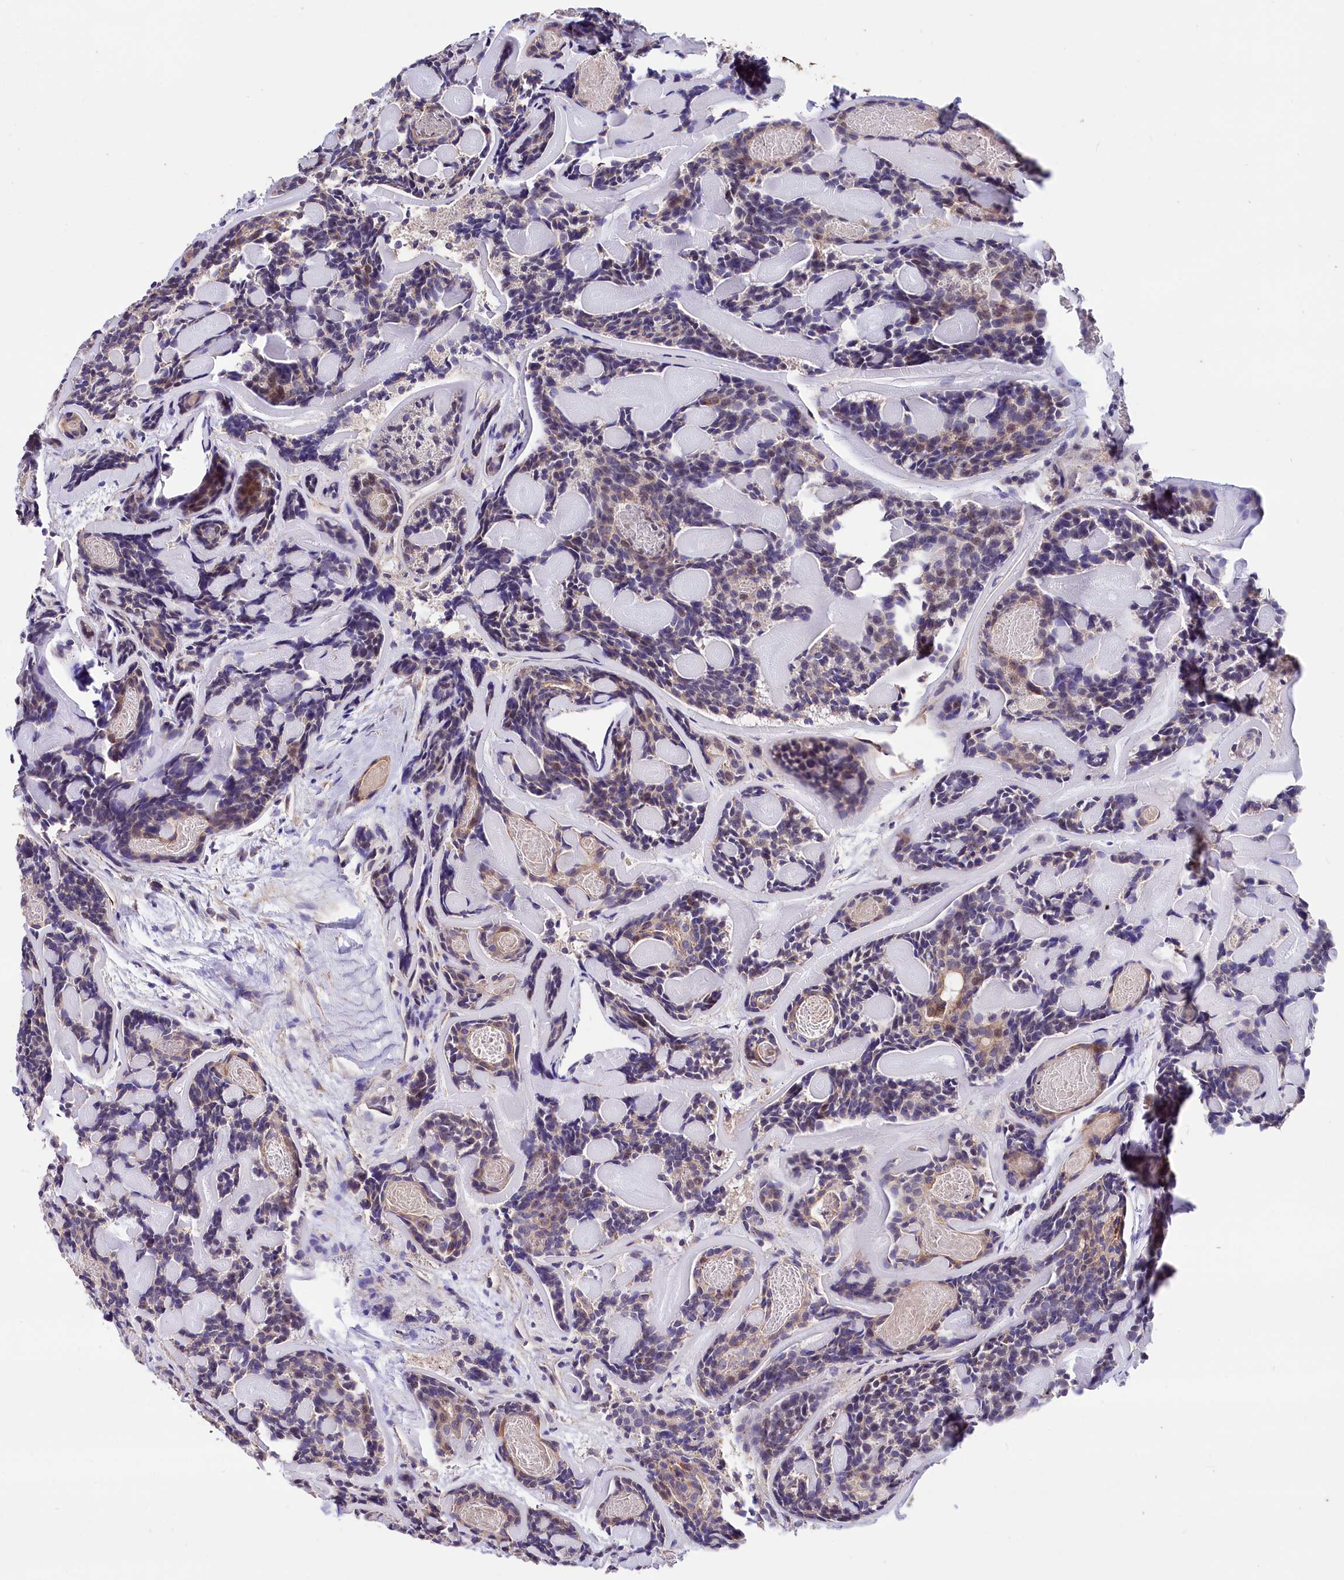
{"staining": {"intensity": "weak", "quantity": "<25%", "location": "cytoplasmic/membranous,nuclear"}, "tissue": "head and neck cancer", "cell_type": "Tumor cells", "image_type": "cancer", "snomed": [{"axis": "morphology", "description": "Adenocarcinoma, NOS"}, {"axis": "topography", "description": "Salivary gland"}, {"axis": "topography", "description": "Head-Neck"}], "caption": "Micrograph shows no protein expression in tumor cells of adenocarcinoma (head and neck) tissue. Nuclei are stained in blue.", "gene": "RPUSD3", "patient": {"sex": "female", "age": 63}}